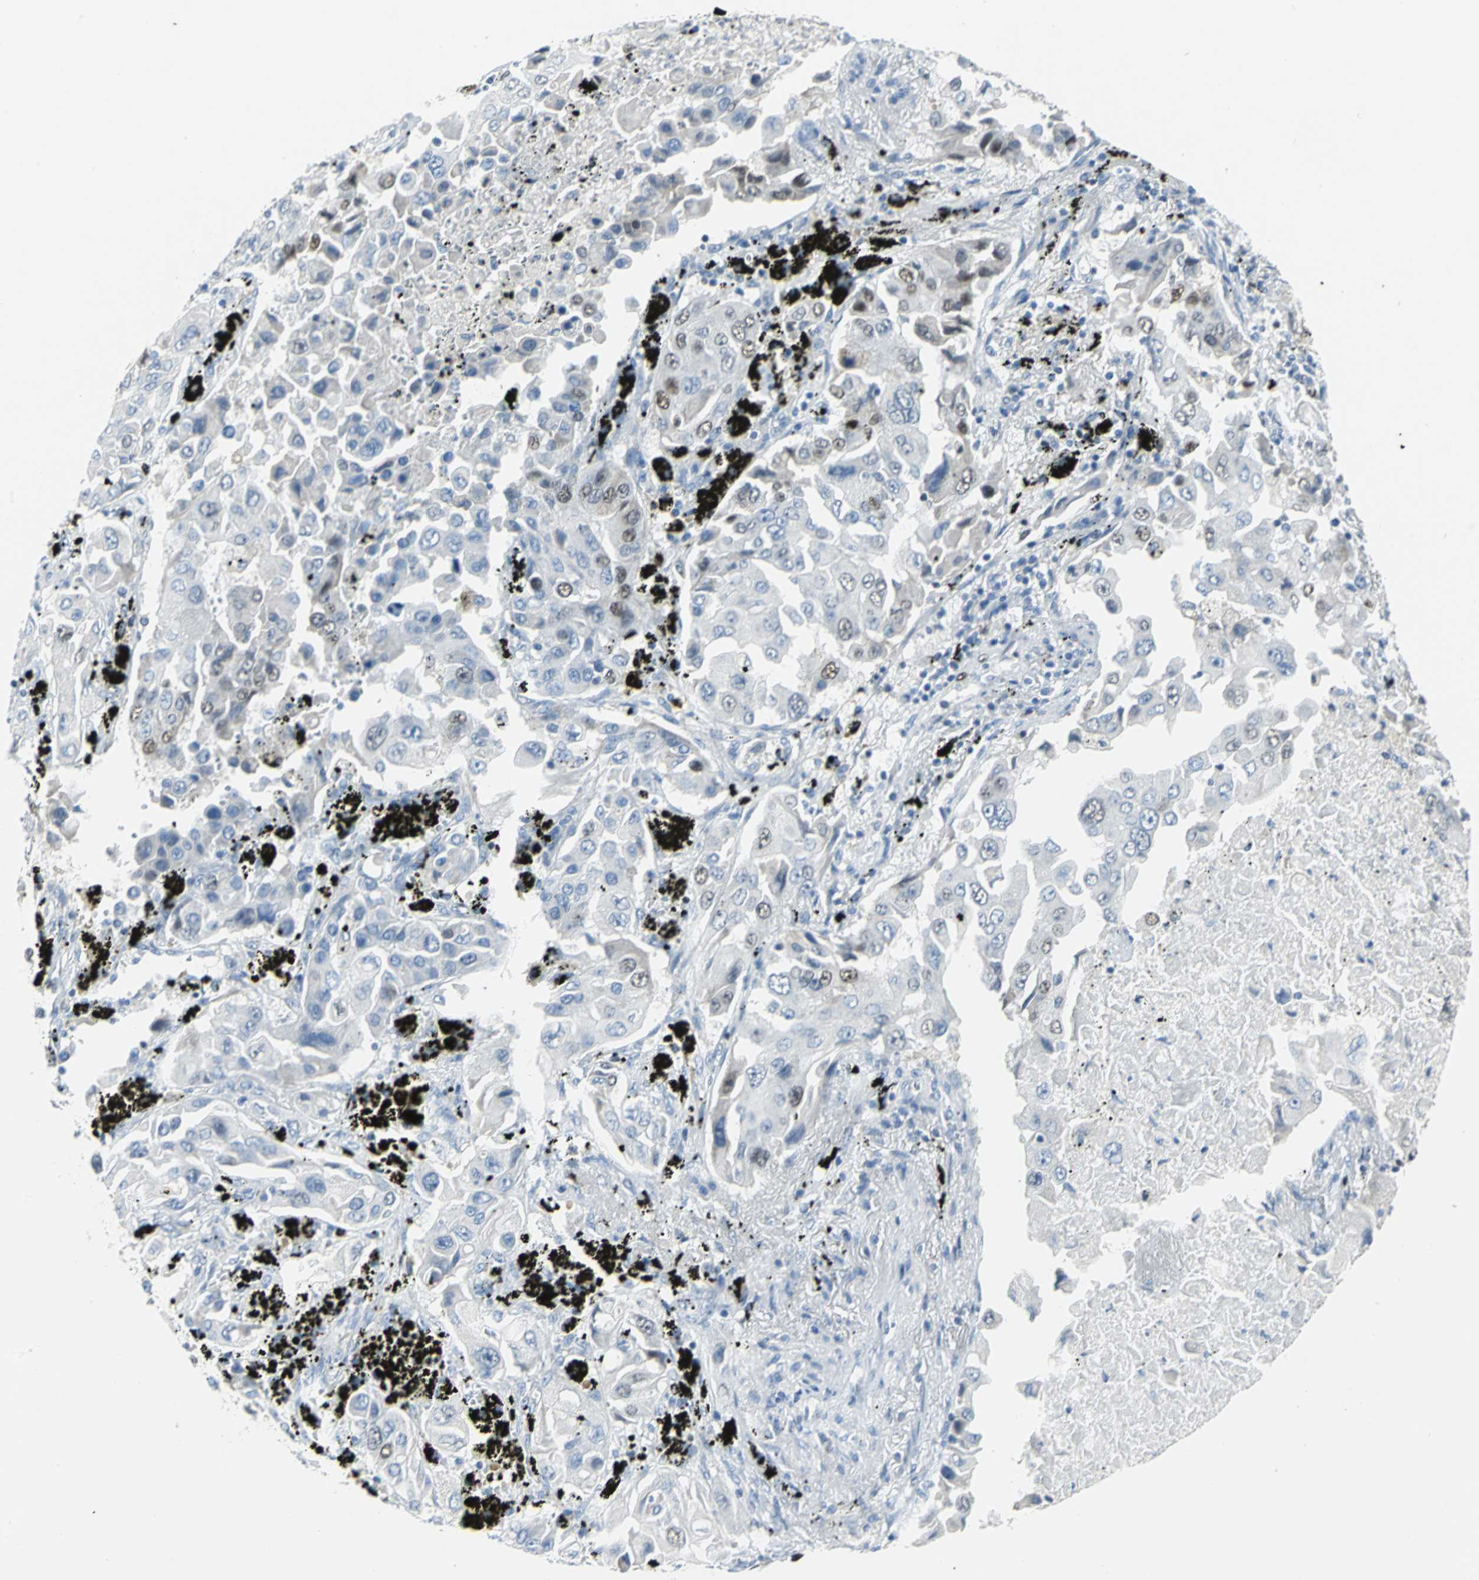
{"staining": {"intensity": "moderate", "quantity": "<25%", "location": "nuclear"}, "tissue": "lung cancer", "cell_type": "Tumor cells", "image_type": "cancer", "snomed": [{"axis": "morphology", "description": "Adenocarcinoma, NOS"}, {"axis": "topography", "description": "Lung"}], "caption": "An immunohistochemistry (IHC) micrograph of tumor tissue is shown. Protein staining in brown shows moderate nuclear positivity in lung adenocarcinoma within tumor cells.", "gene": "MCM4", "patient": {"sex": "female", "age": 65}}